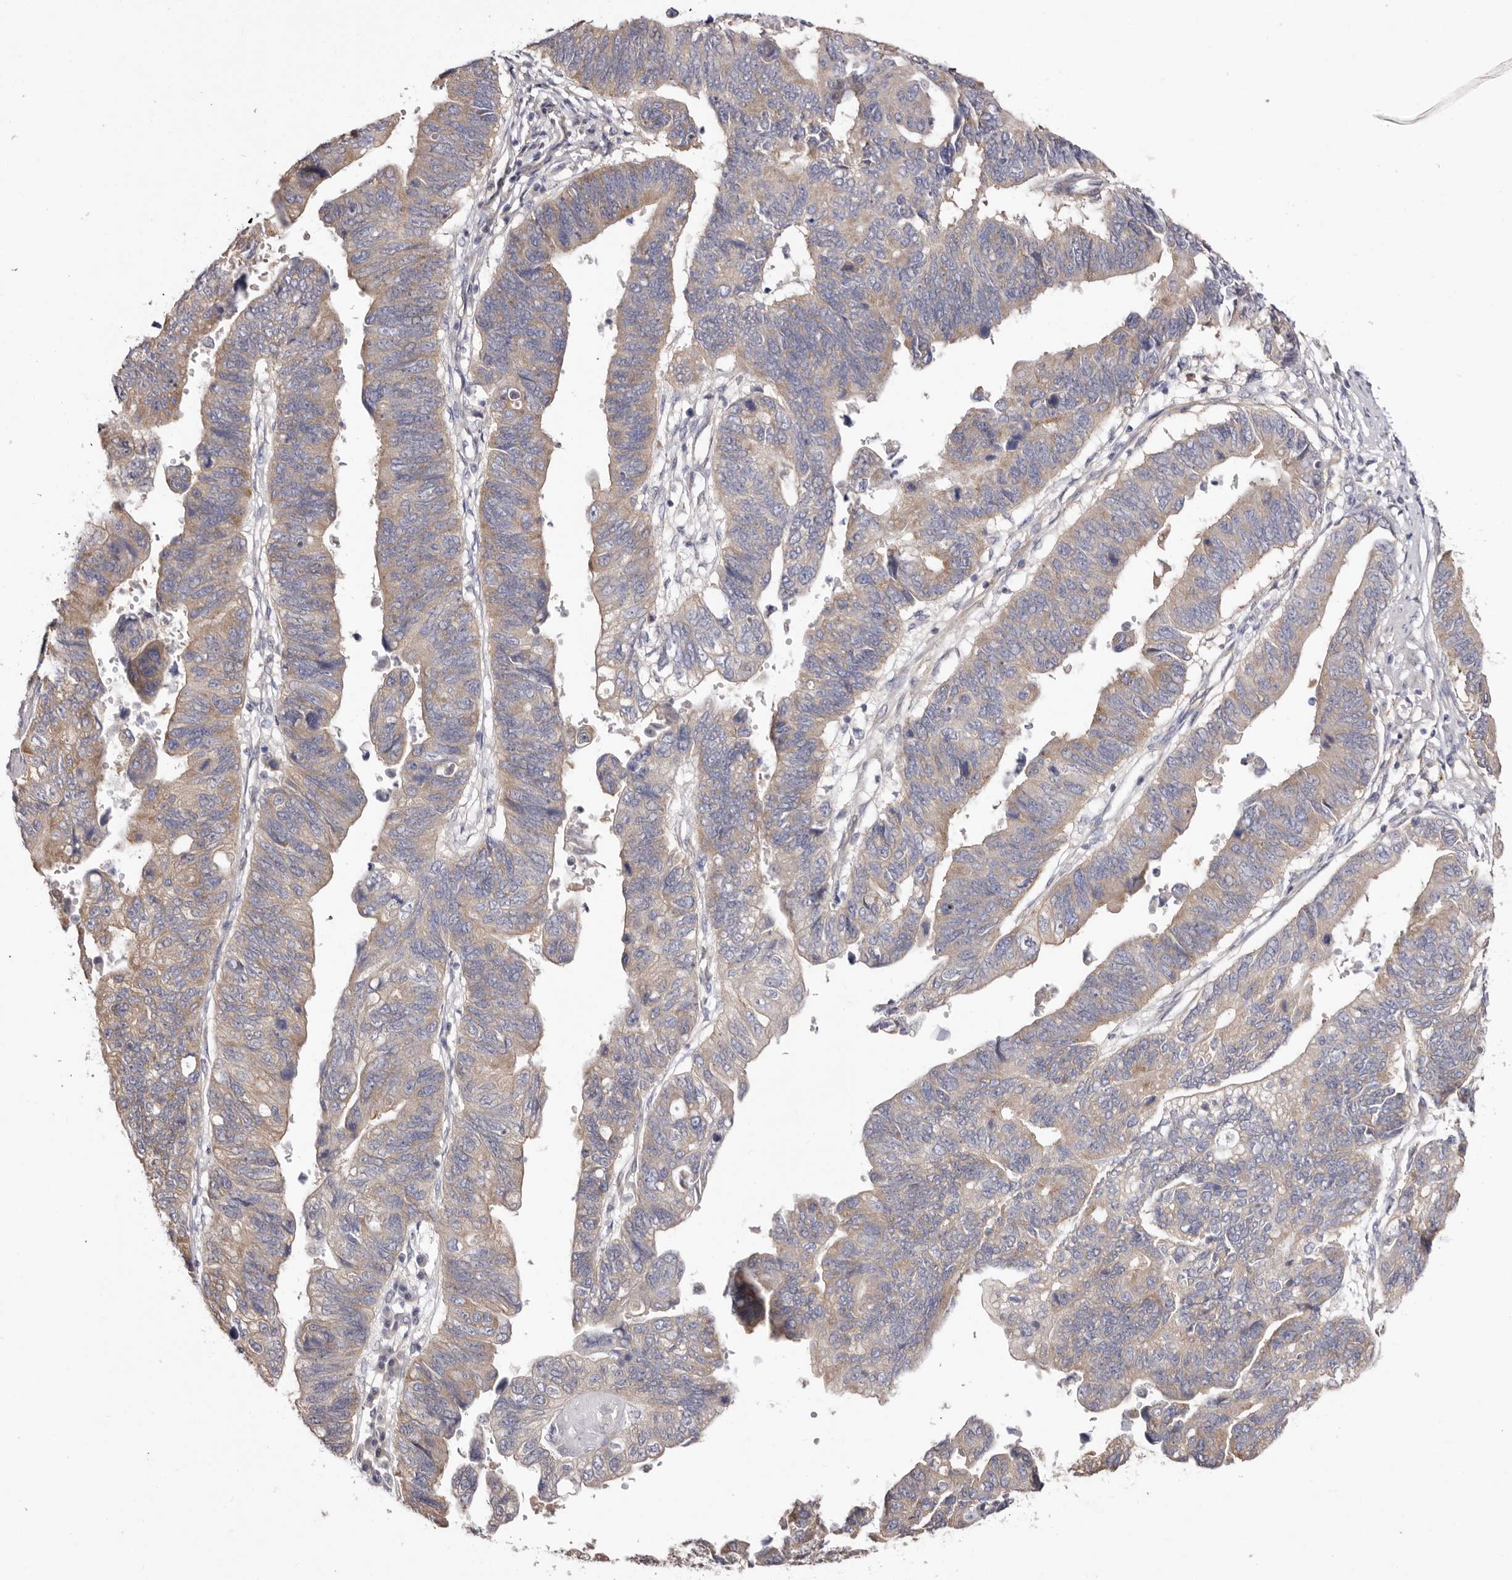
{"staining": {"intensity": "weak", "quantity": "25%-75%", "location": "cytoplasmic/membranous"}, "tissue": "stomach cancer", "cell_type": "Tumor cells", "image_type": "cancer", "snomed": [{"axis": "morphology", "description": "Adenocarcinoma, NOS"}, {"axis": "topography", "description": "Stomach"}], "caption": "This photomicrograph demonstrates IHC staining of stomach cancer, with low weak cytoplasmic/membranous expression in approximately 25%-75% of tumor cells.", "gene": "FAM167B", "patient": {"sex": "male", "age": 59}}